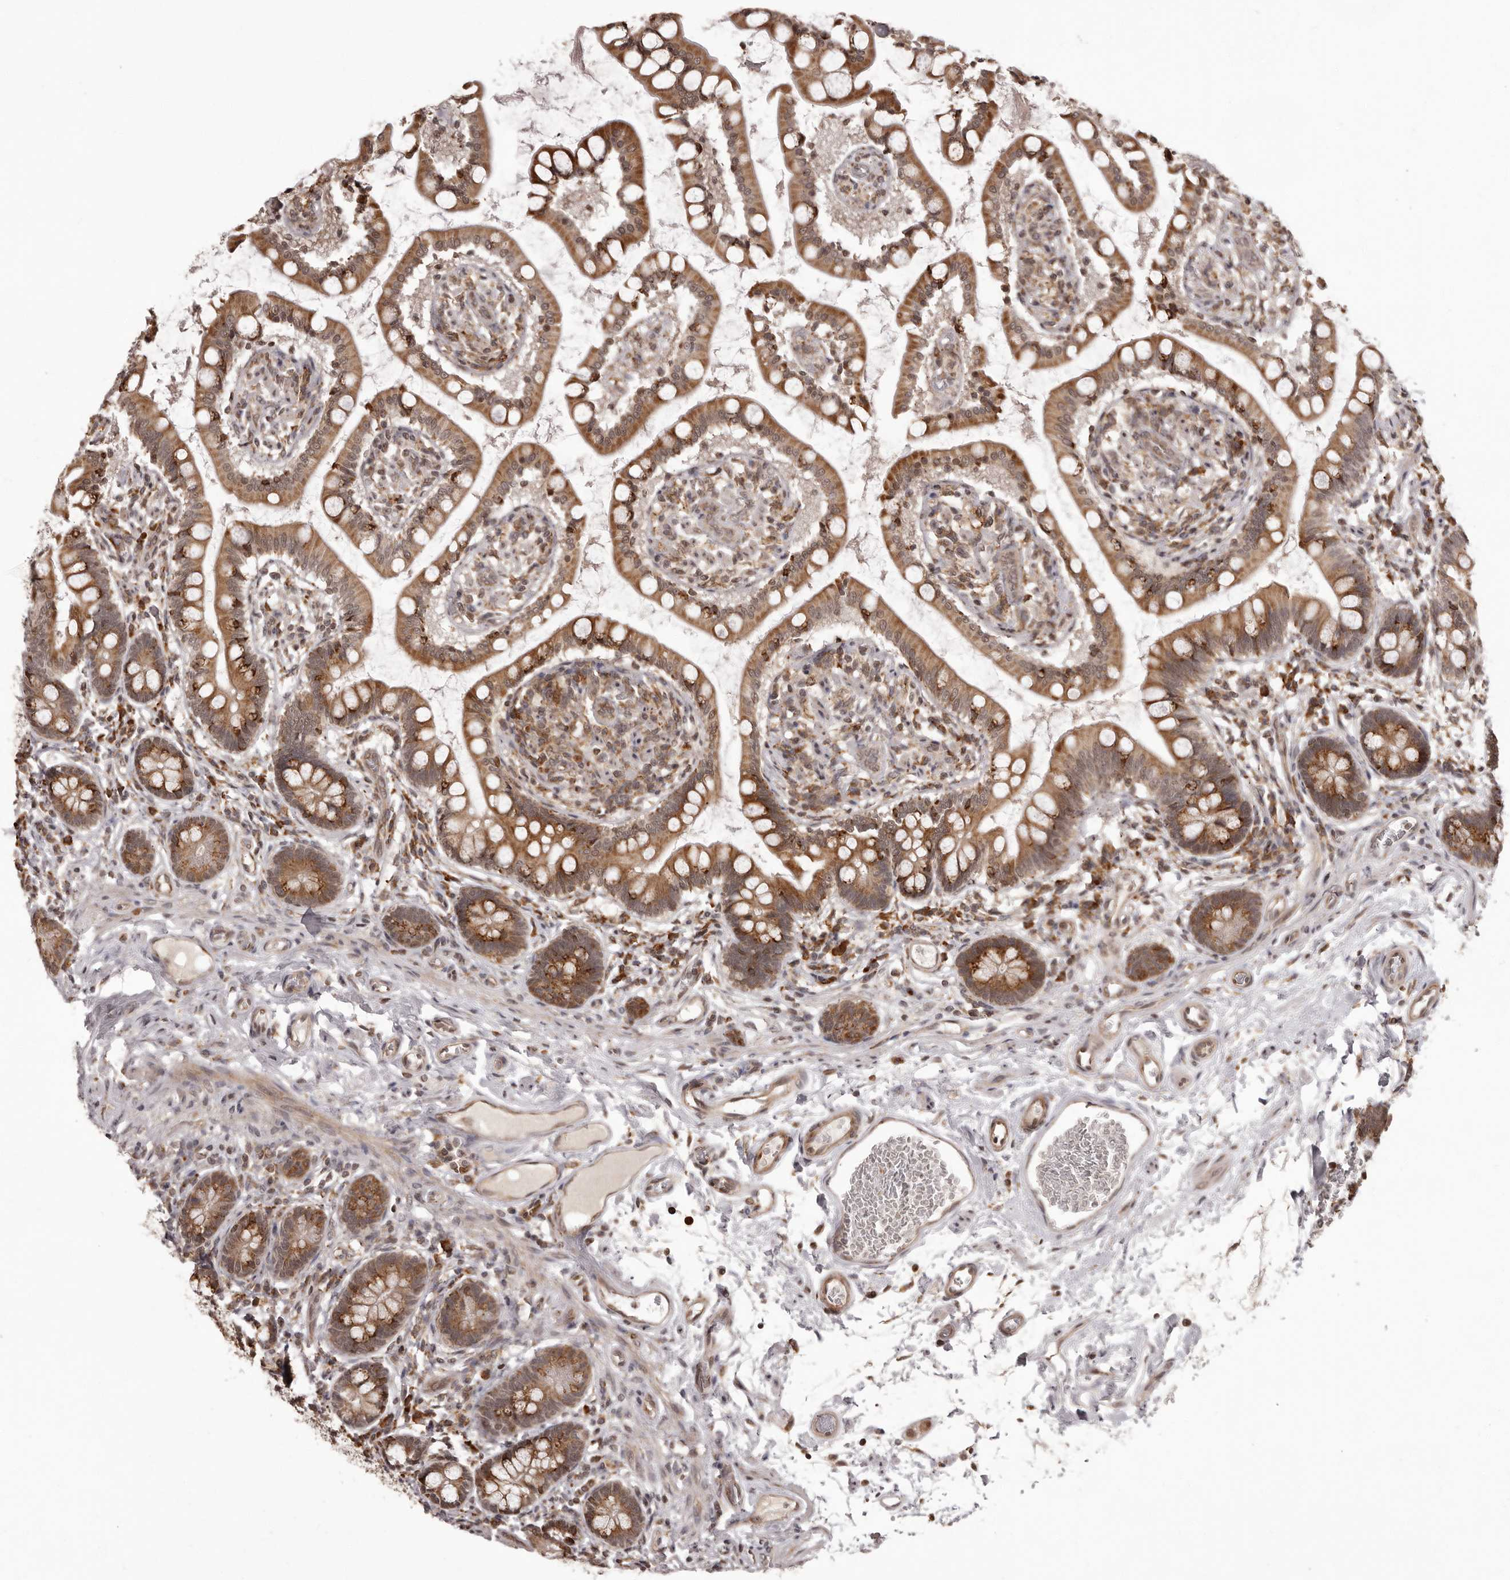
{"staining": {"intensity": "strong", "quantity": ">75%", "location": "cytoplasmic/membranous"}, "tissue": "small intestine", "cell_type": "Glandular cells", "image_type": "normal", "snomed": [{"axis": "morphology", "description": "Normal tissue, NOS"}, {"axis": "topography", "description": "Small intestine"}], "caption": "This micrograph demonstrates IHC staining of normal small intestine, with high strong cytoplasmic/membranous positivity in approximately >75% of glandular cells.", "gene": "IL32", "patient": {"sex": "male", "age": 52}}